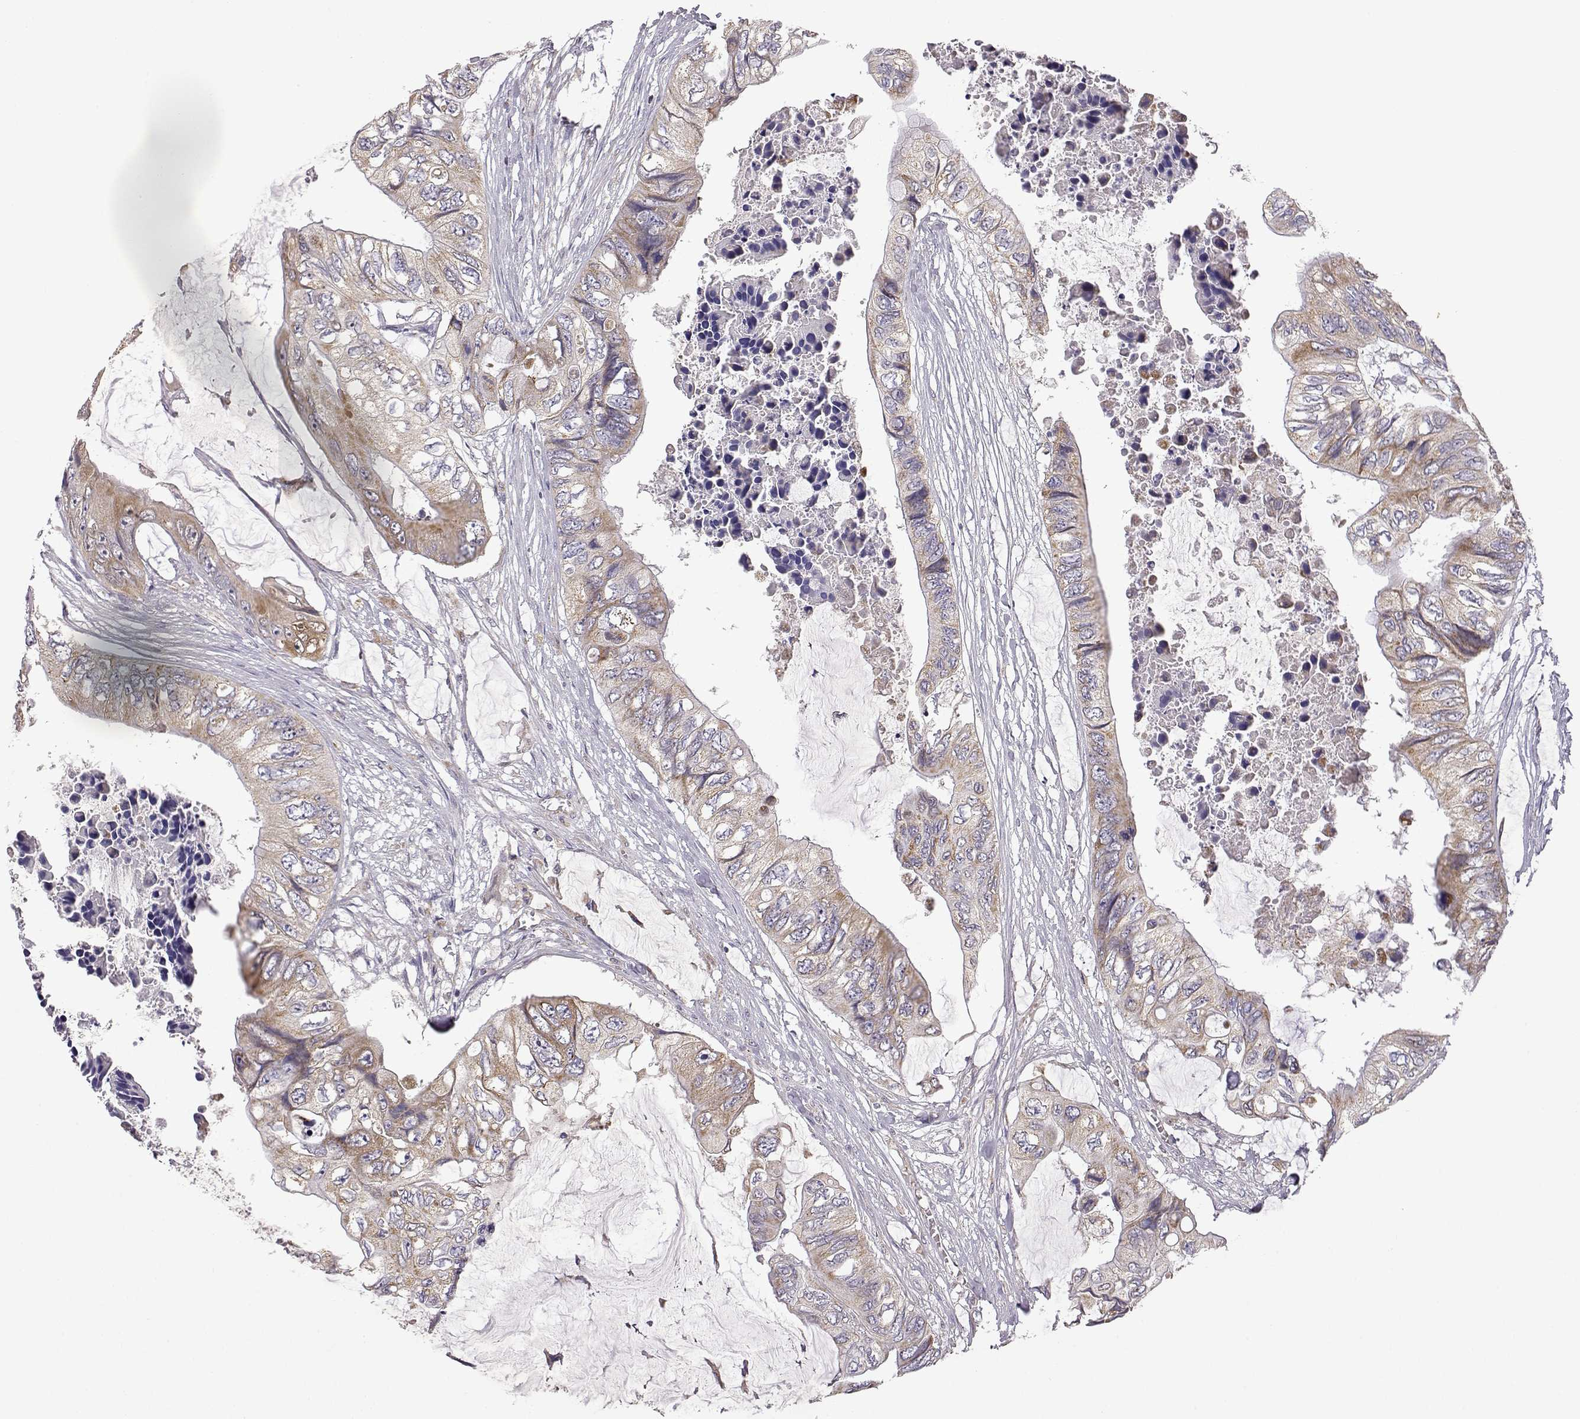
{"staining": {"intensity": "weak", "quantity": "25%-75%", "location": "cytoplasmic/membranous"}, "tissue": "colorectal cancer", "cell_type": "Tumor cells", "image_type": "cancer", "snomed": [{"axis": "morphology", "description": "Adenocarcinoma, NOS"}, {"axis": "topography", "description": "Rectum"}], "caption": "Immunohistochemistry (IHC) of adenocarcinoma (colorectal) reveals low levels of weak cytoplasmic/membranous expression in approximately 25%-75% of tumor cells.", "gene": "DDC", "patient": {"sex": "male", "age": 63}}